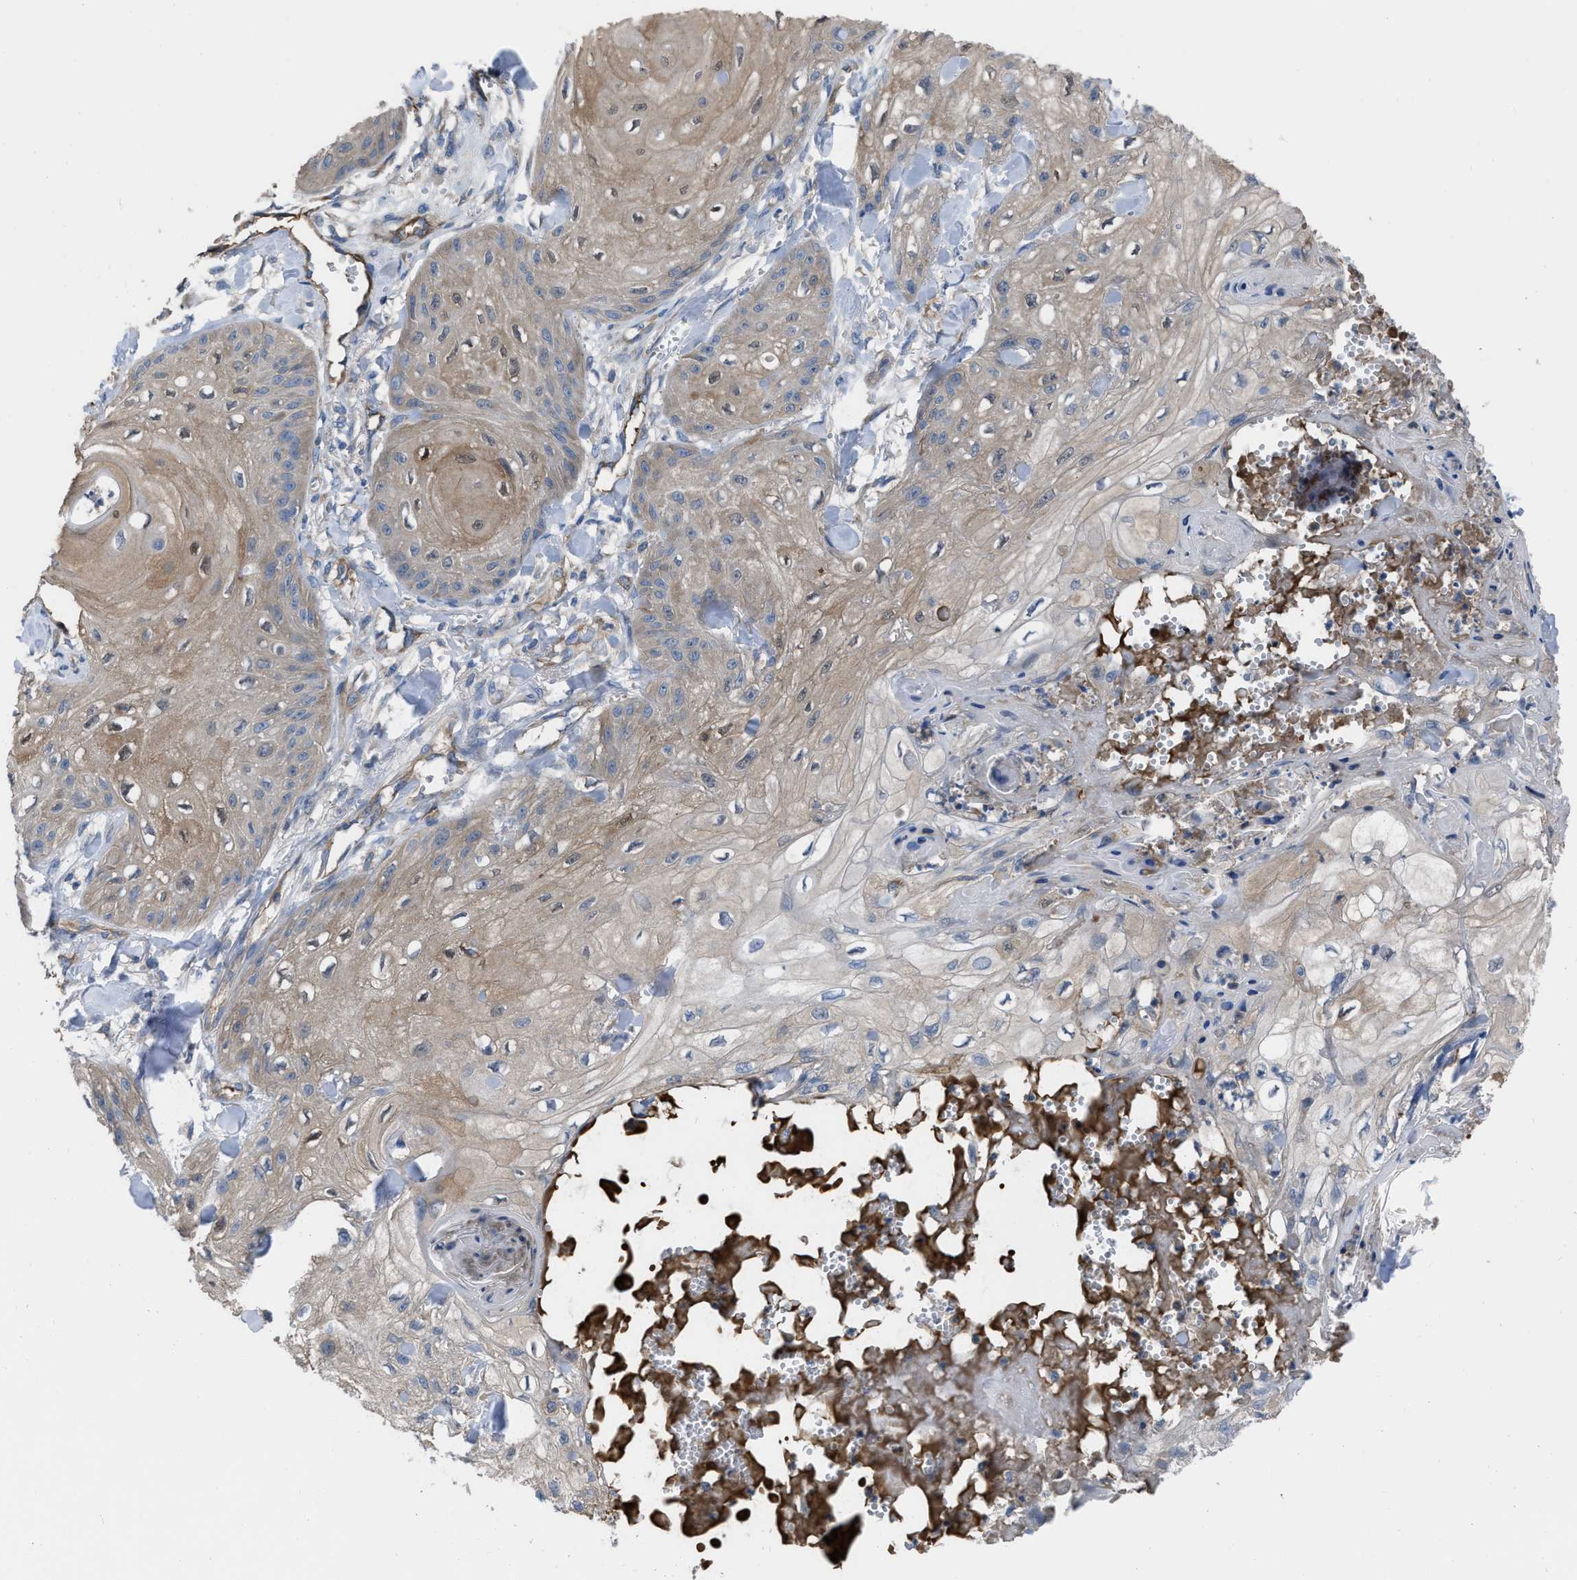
{"staining": {"intensity": "weak", "quantity": "<25%", "location": "cytoplasmic/membranous"}, "tissue": "skin cancer", "cell_type": "Tumor cells", "image_type": "cancer", "snomed": [{"axis": "morphology", "description": "Squamous cell carcinoma, NOS"}, {"axis": "topography", "description": "Skin"}], "caption": "This is an IHC histopathology image of human squamous cell carcinoma (skin). There is no positivity in tumor cells.", "gene": "TRIOBP", "patient": {"sex": "male", "age": 74}}